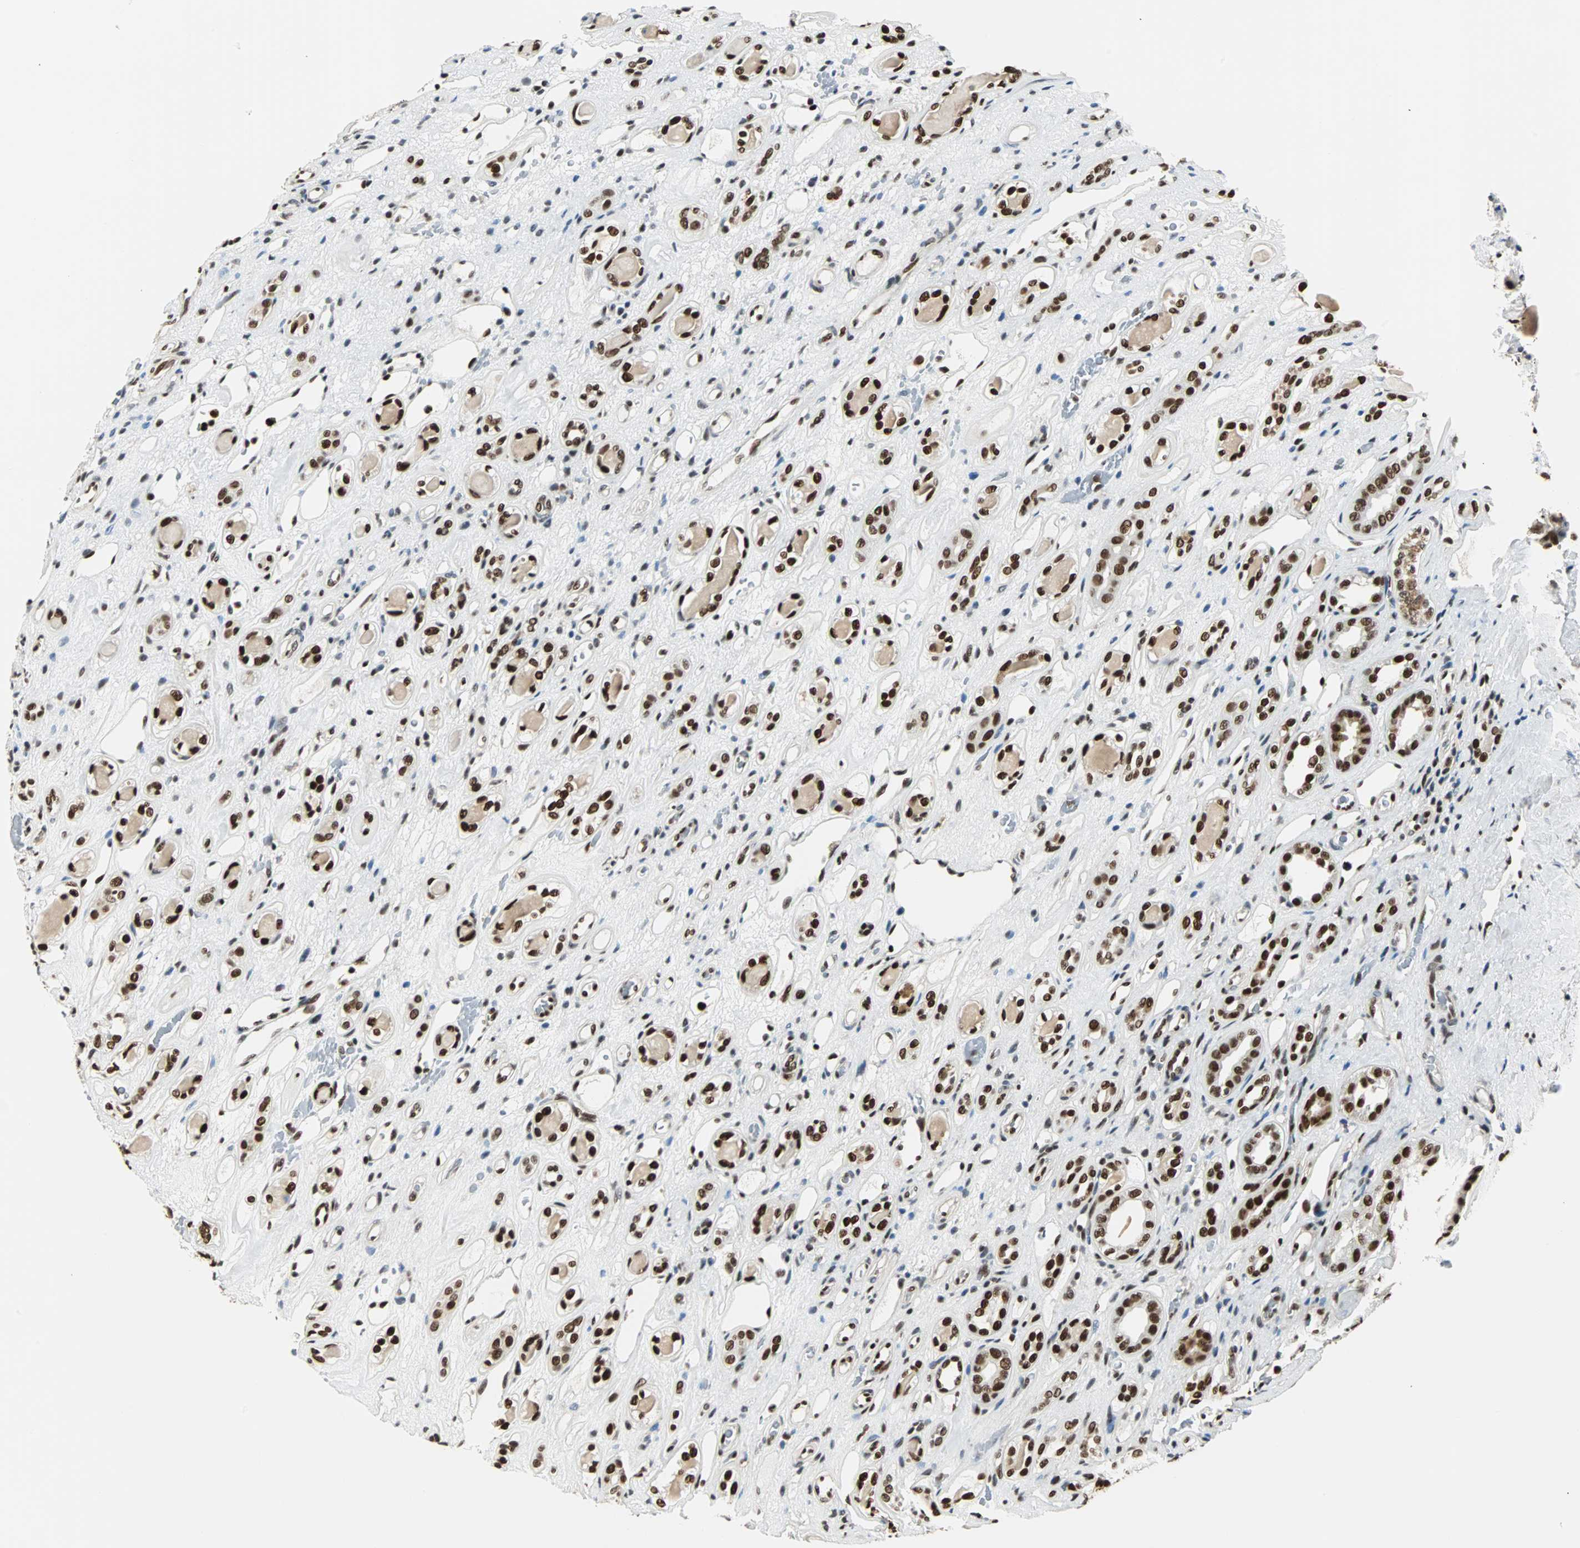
{"staining": {"intensity": "strong", "quantity": ">75%", "location": "nuclear"}, "tissue": "renal cancer", "cell_type": "Tumor cells", "image_type": "cancer", "snomed": [{"axis": "morphology", "description": "Adenocarcinoma, NOS"}, {"axis": "topography", "description": "Kidney"}], "caption": "This image demonstrates renal cancer stained with immunohistochemistry to label a protein in brown. The nuclear of tumor cells show strong positivity for the protein. Nuclei are counter-stained blue.", "gene": "XRCC4", "patient": {"sex": "female", "age": 60}}